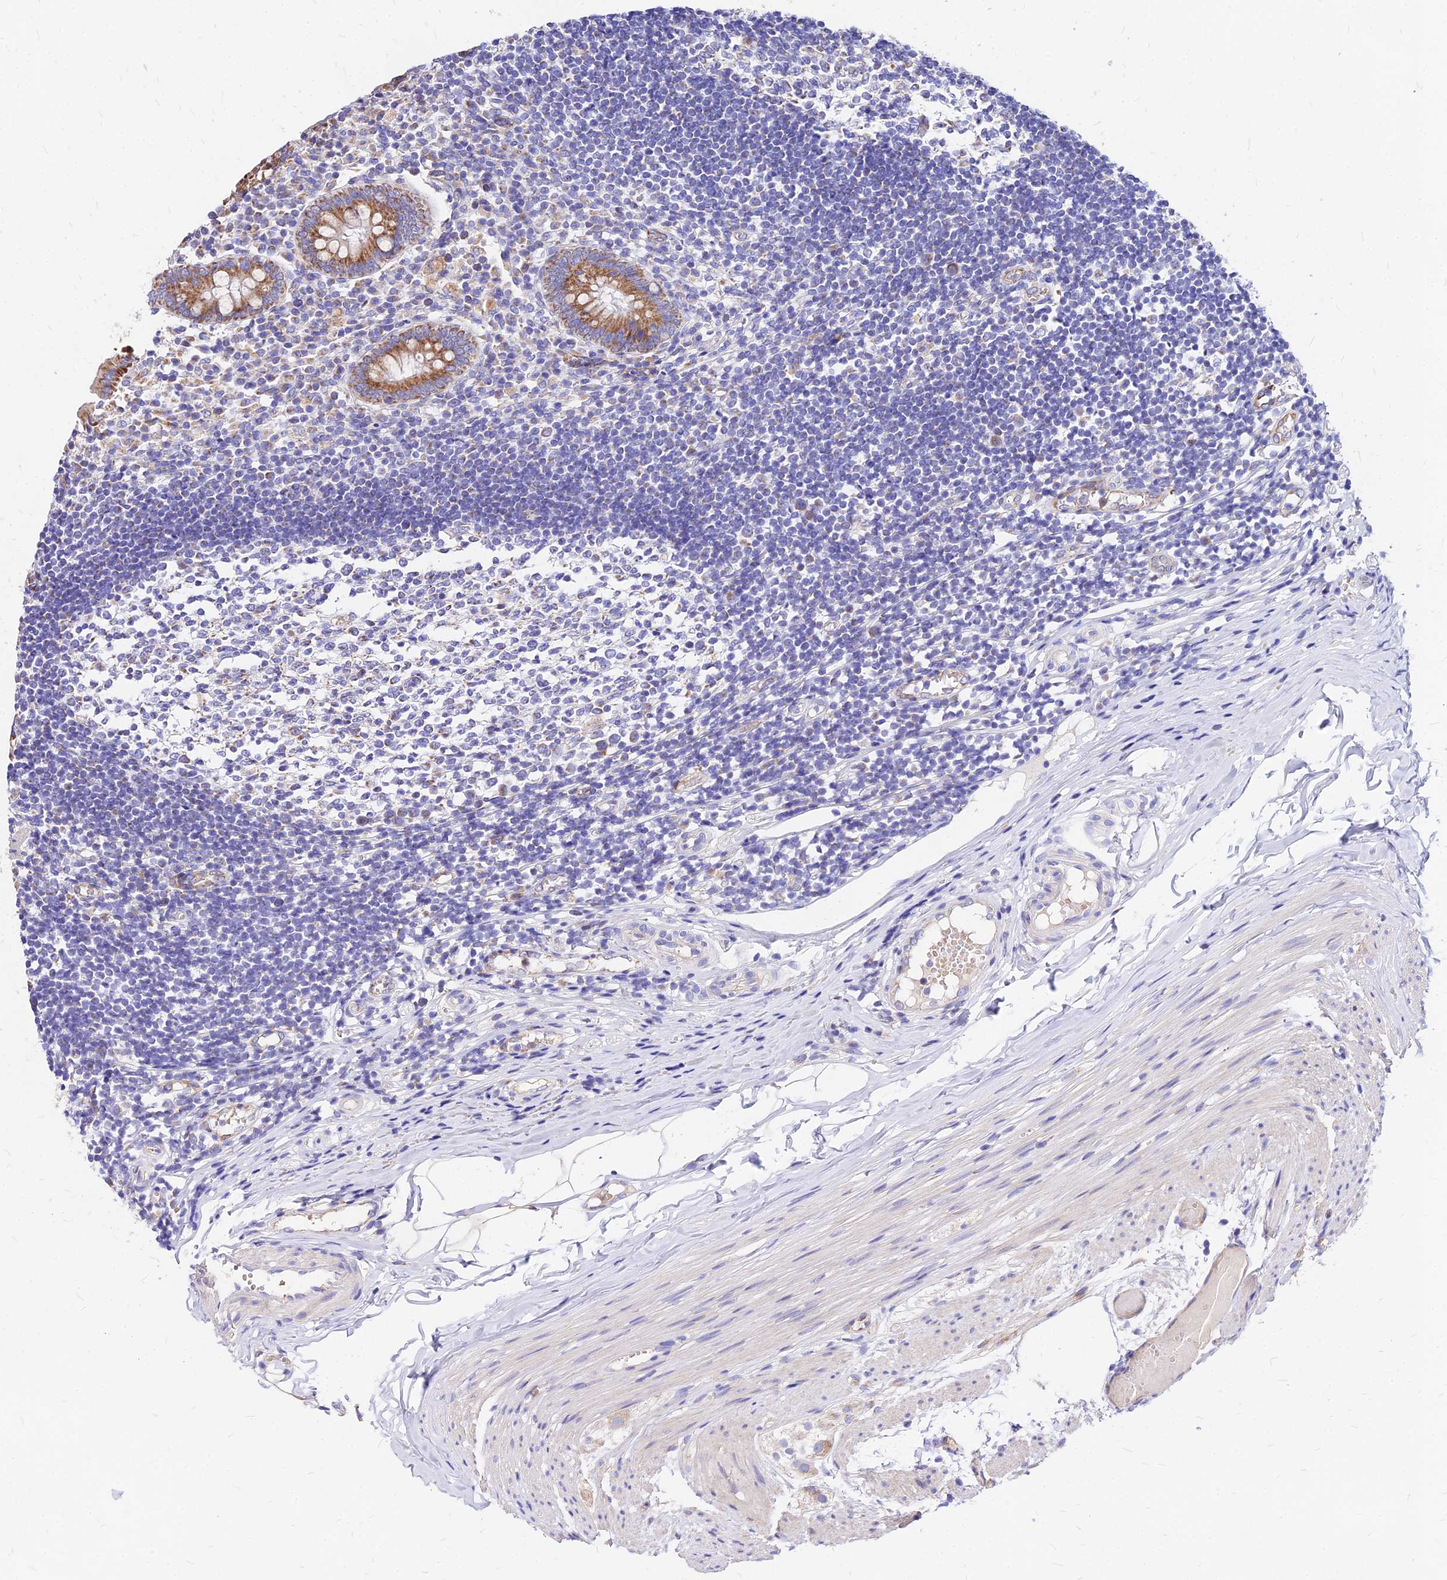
{"staining": {"intensity": "moderate", "quantity": ">75%", "location": "cytoplasmic/membranous"}, "tissue": "appendix", "cell_type": "Glandular cells", "image_type": "normal", "snomed": [{"axis": "morphology", "description": "Normal tissue, NOS"}, {"axis": "topography", "description": "Appendix"}], "caption": "IHC (DAB (3,3'-diaminobenzidine)) staining of normal human appendix reveals moderate cytoplasmic/membranous protein positivity in approximately >75% of glandular cells.", "gene": "MRPL3", "patient": {"sex": "female", "age": 17}}